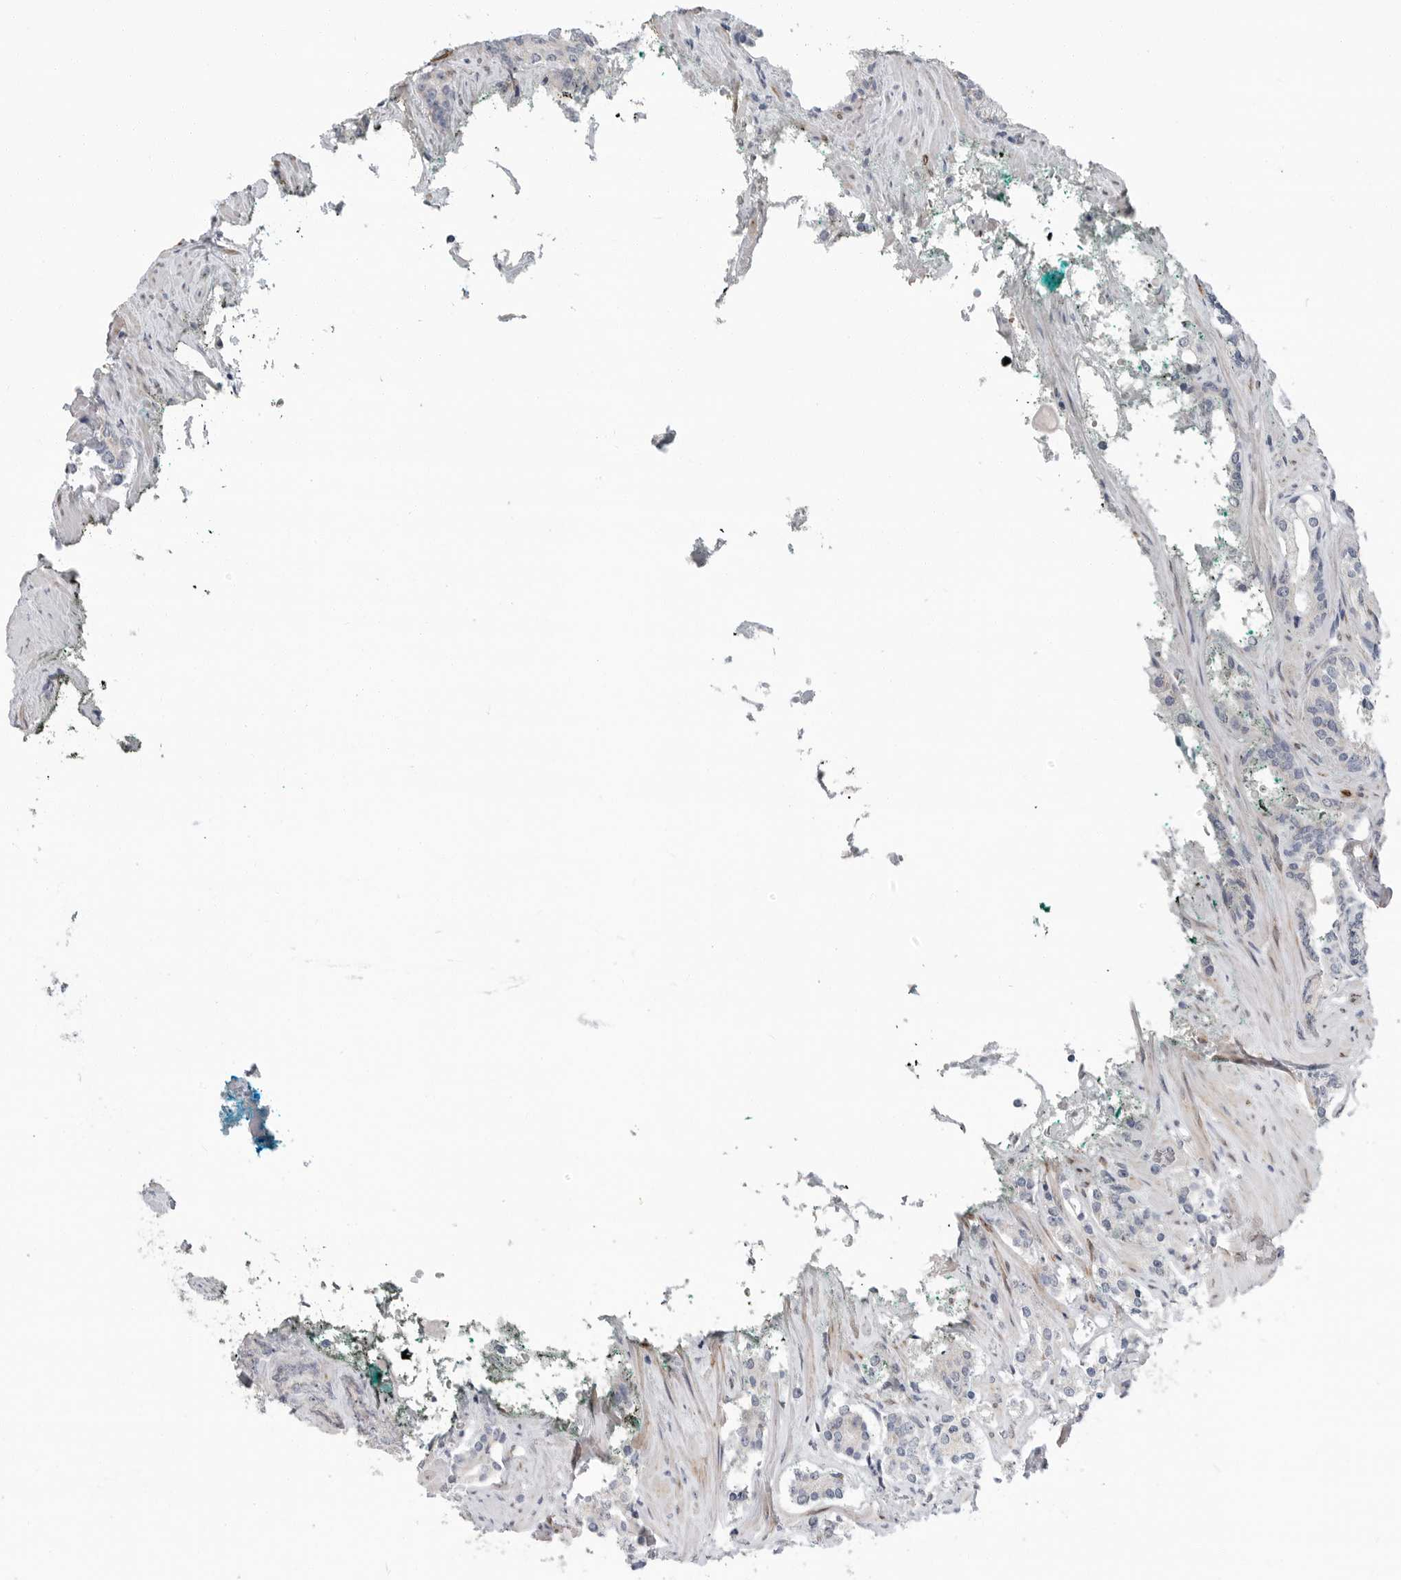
{"staining": {"intensity": "negative", "quantity": "none", "location": "none"}, "tissue": "prostate cancer", "cell_type": "Tumor cells", "image_type": "cancer", "snomed": [{"axis": "morphology", "description": "Adenocarcinoma, High grade"}, {"axis": "topography", "description": "Prostate"}], "caption": "High-grade adenocarcinoma (prostate) stained for a protein using immunohistochemistry reveals no staining tumor cells.", "gene": "PLN", "patient": {"sex": "male", "age": 71}}